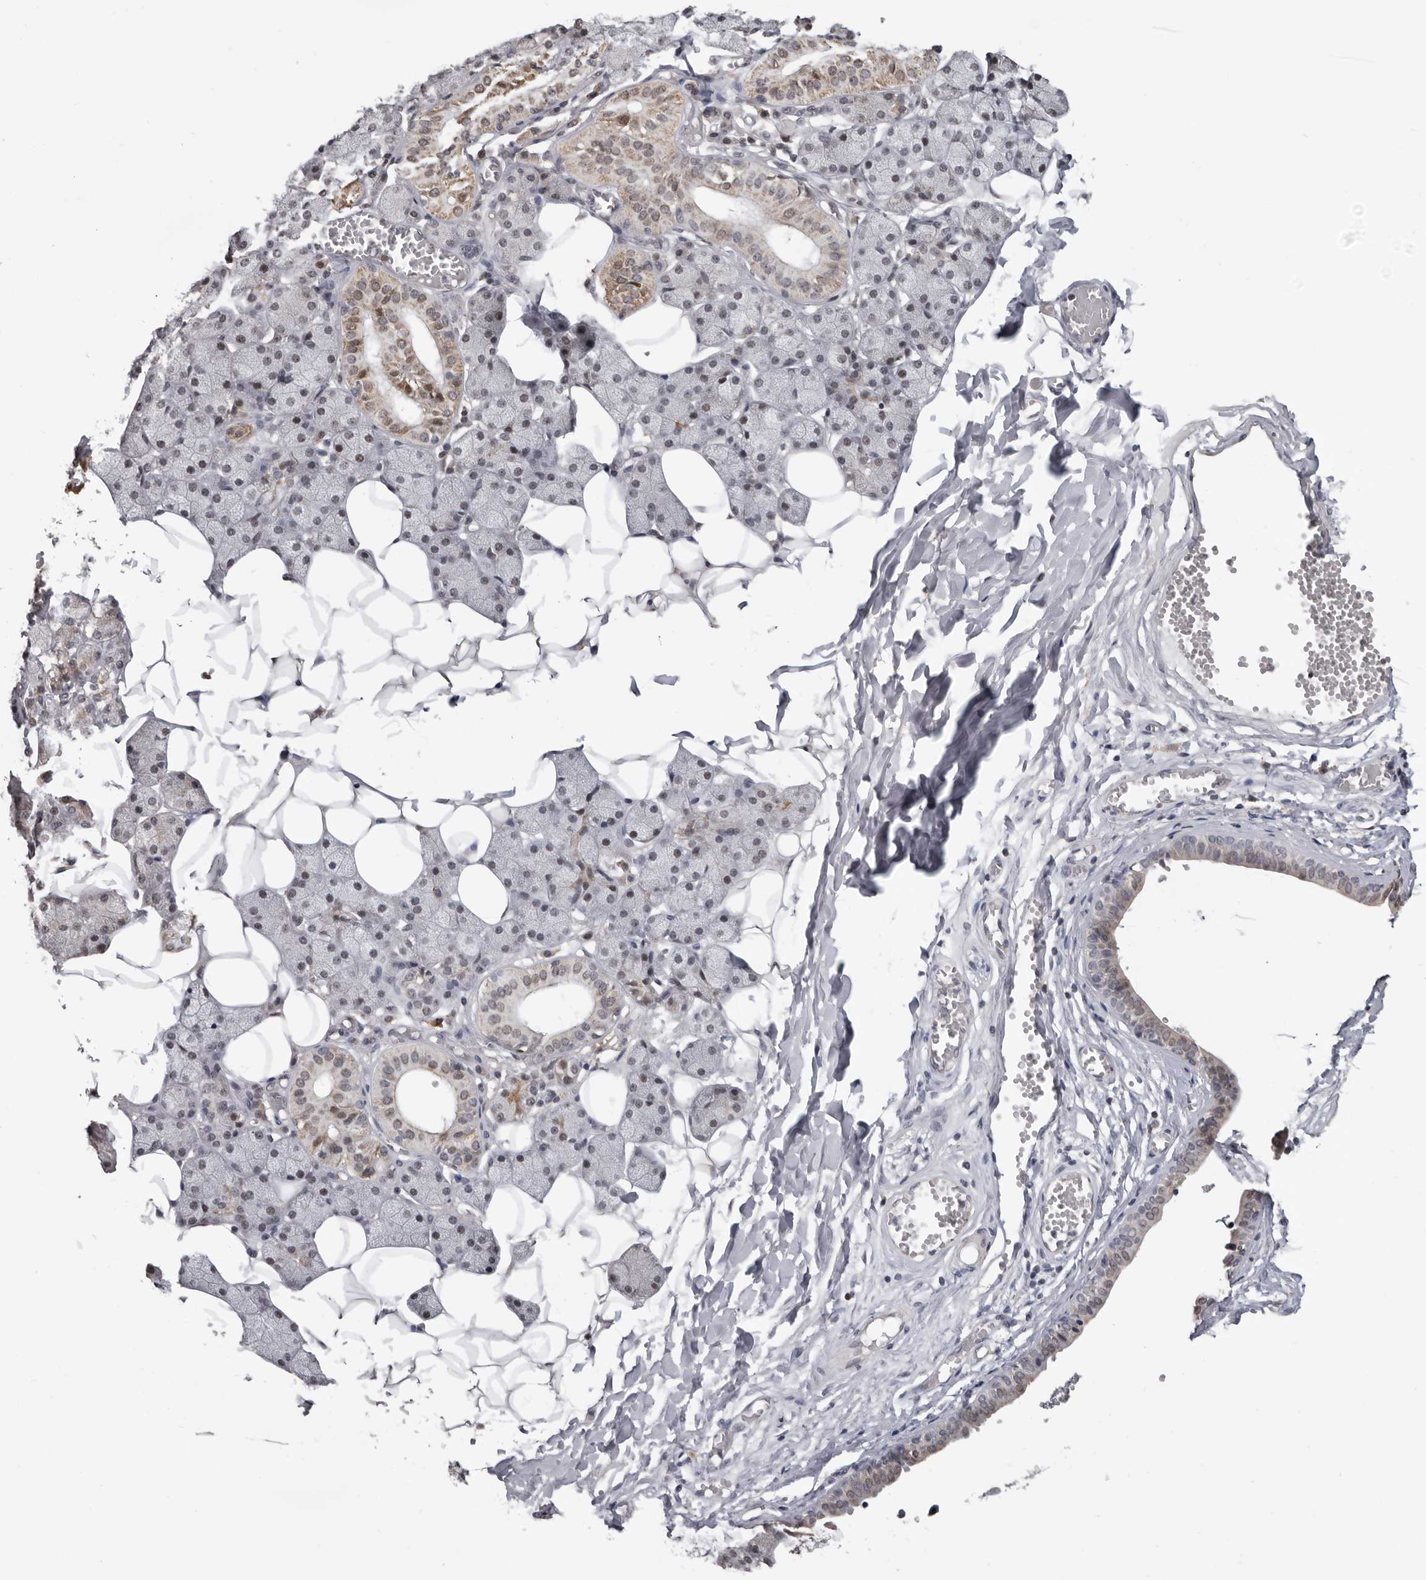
{"staining": {"intensity": "moderate", "quantity": "<25%", "location": "cytoplasmic/membranous"}, "tissue": "salivary gland", "cell_type": "Glandular cells", "image_type": "normal", "snomed": [{"axis": "morphology", "description": "Normal tissue, NOS"}, {"axis": "topography", "description": "Salivary gland"}], "caption": "High-magnification brightfield microscopy of normal salivary gland stained with DAB (brown) and counterstained with hematoxylin (blue). glandular cells exhibit moderate cytoplasmic/membranous staining is identified in about<25% of cells. Using DAB (3,3'-diaminobenzidine) (brown) and hematoxylin (blue) stains, captured at high magnification using brightfield microscopy.", "gene": "MOGAT2", "patient": {"sex": "female", "age": 33}}